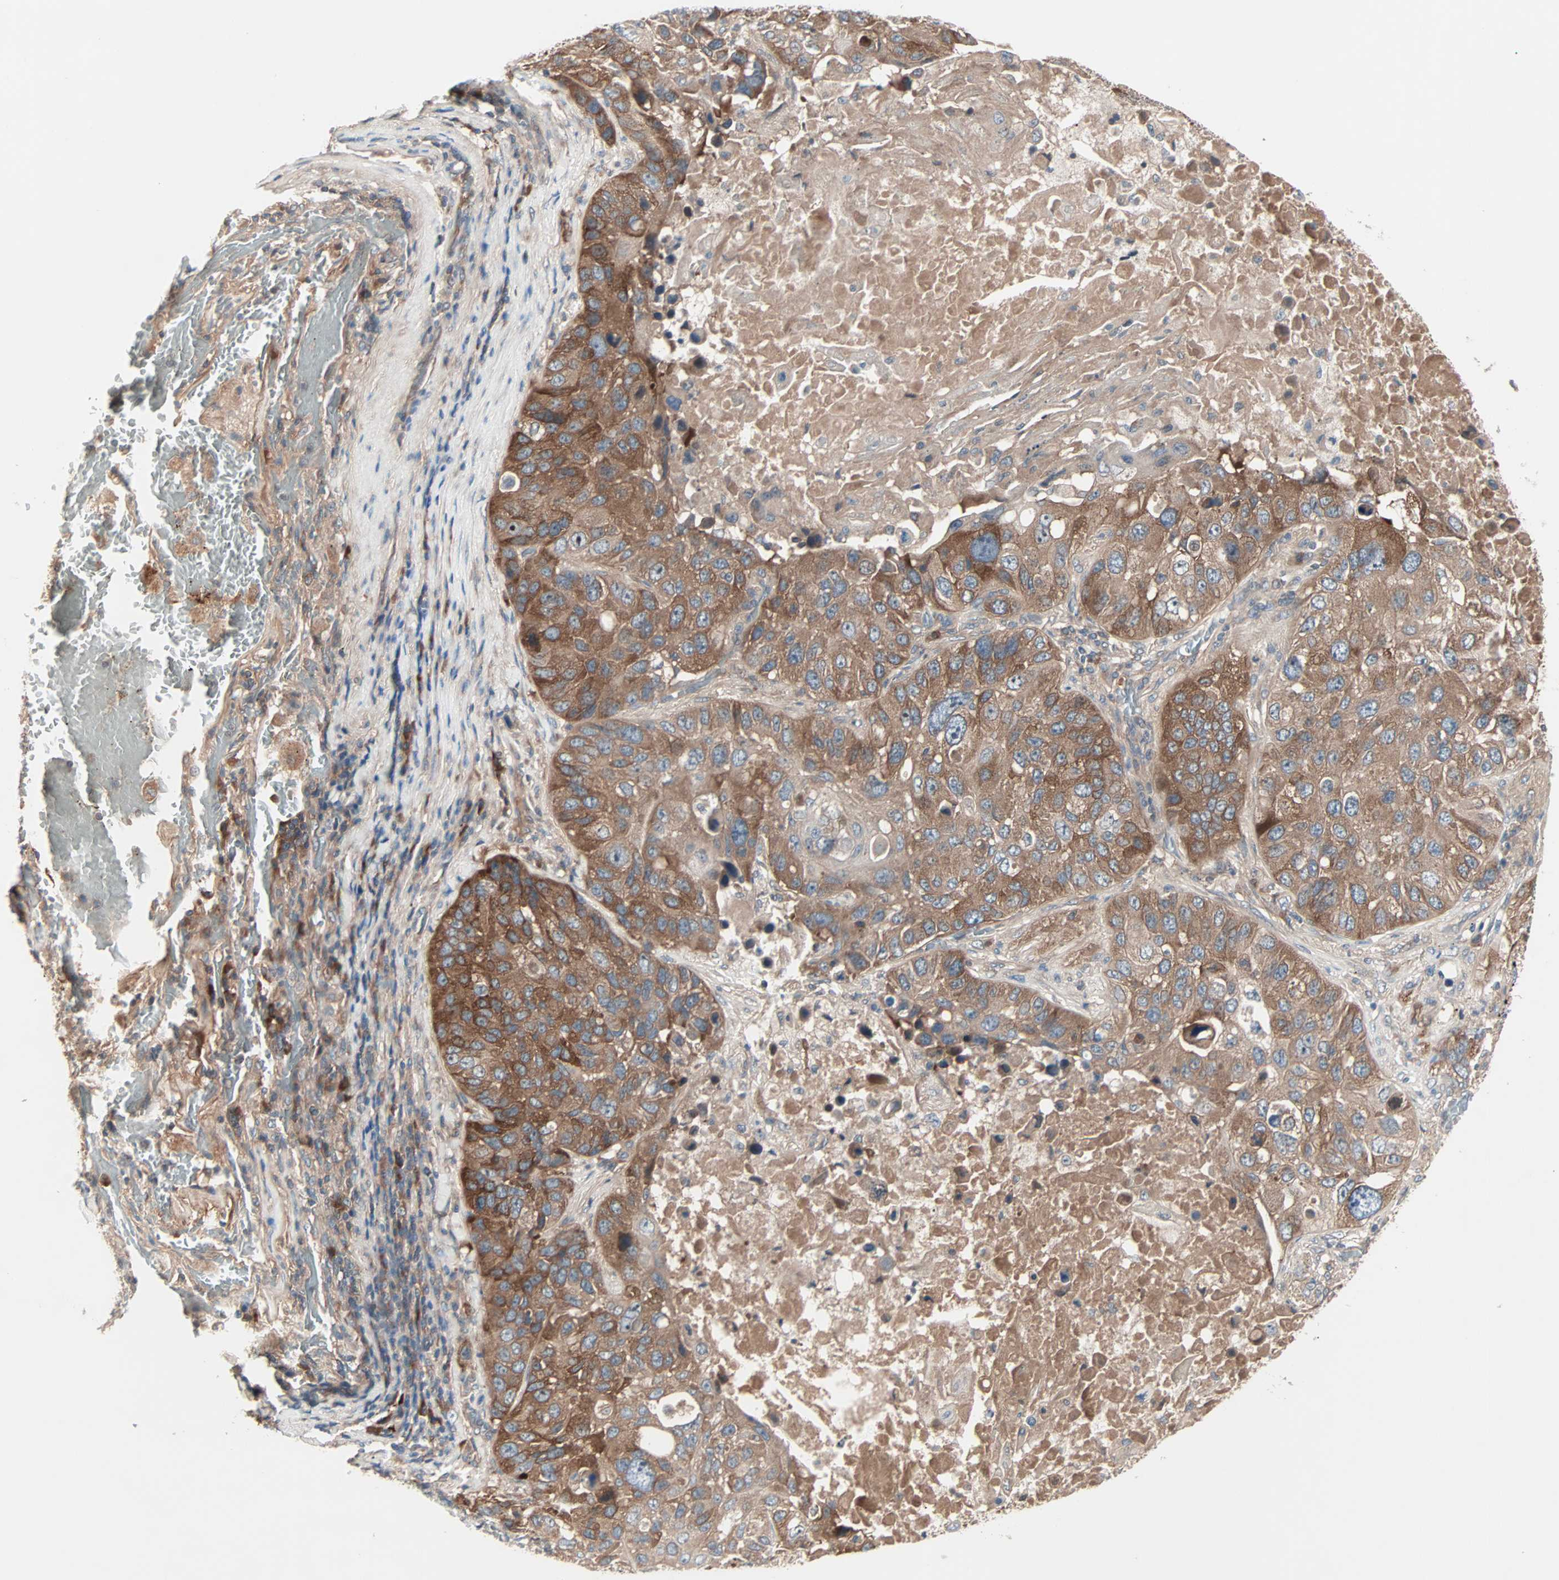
{"staining": {"intensity": "moderate", "quantity": ">75%", "location": "cytoplasmic/membranous"}, "tissue": "lung cancer", "cell_type": "Tumor cells", "image_type": "cancer", "snomed": [{"axis": "morphology", "description": "Squamous cell carcinoma, NOS"}, {"axis": "topography", "description": "Lung"}], "caption": "Immunohistochemical staining of lung squamous cell carcinoma exhibits medium levels of moderate cytoplasmic/membranous staining in approximately >75% of tumor cells.", "gene": "CAD", "patient": {"sex": "male", "age": 57}}